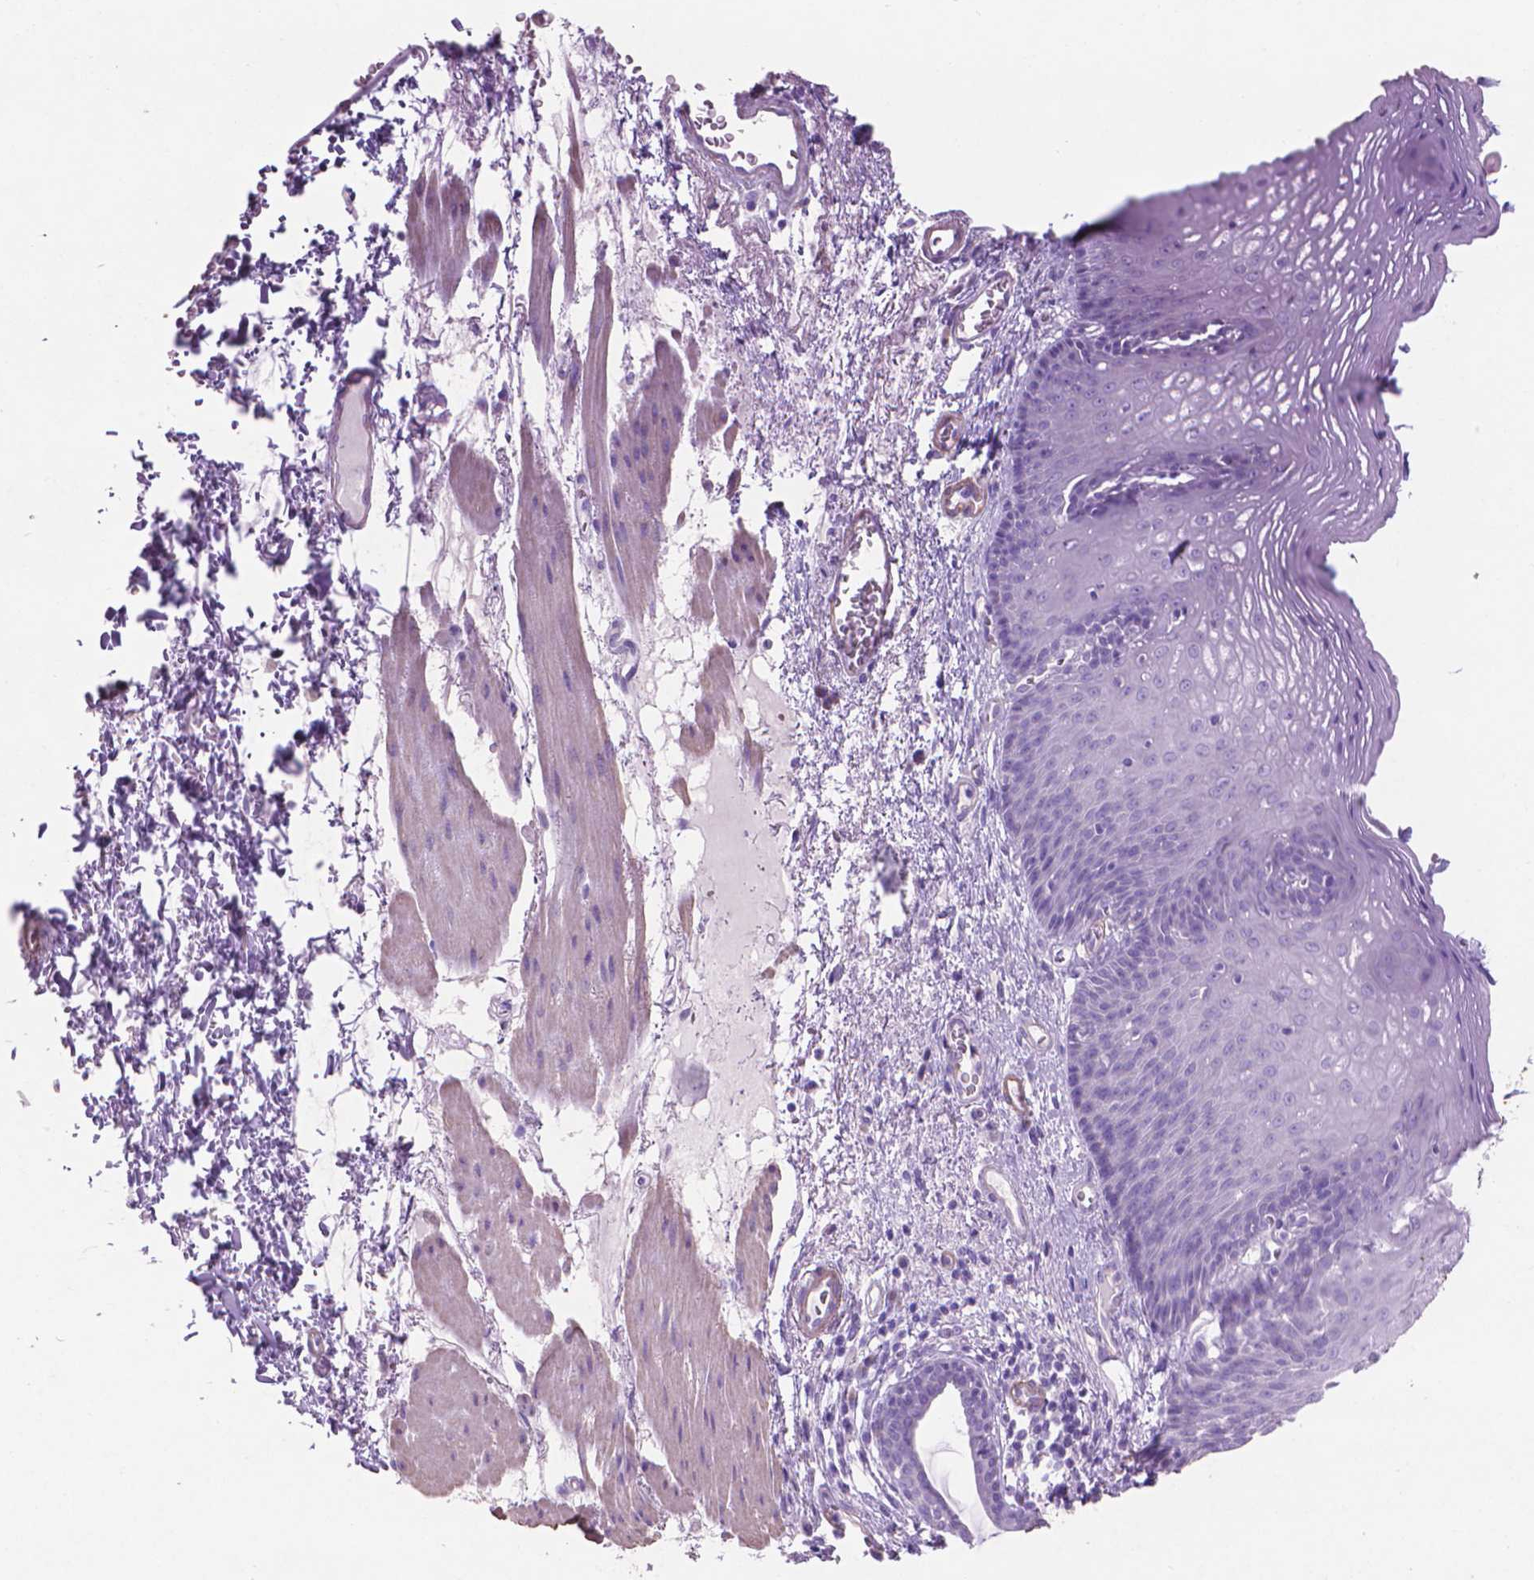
{"staining": {"intensity": "negative", "quantity": "none", "location": "none"}, "tissue": "esophagus", "cell_type": "Squamous epithelial cells", "image_type": "normal", "snomed": [{"axis": "morphology", "description": "Normal tissue, NOS"}, {"axis": "topography", "description": "Esophagus"}], "caption": "High power microscopy histopathology image of an IHC histopathology image of unremarkable esophagus, revealing no significant positivity in squamous epithelial cells.", "gene": "AQP10", "patient": {"sex": "male", "age": 76}}